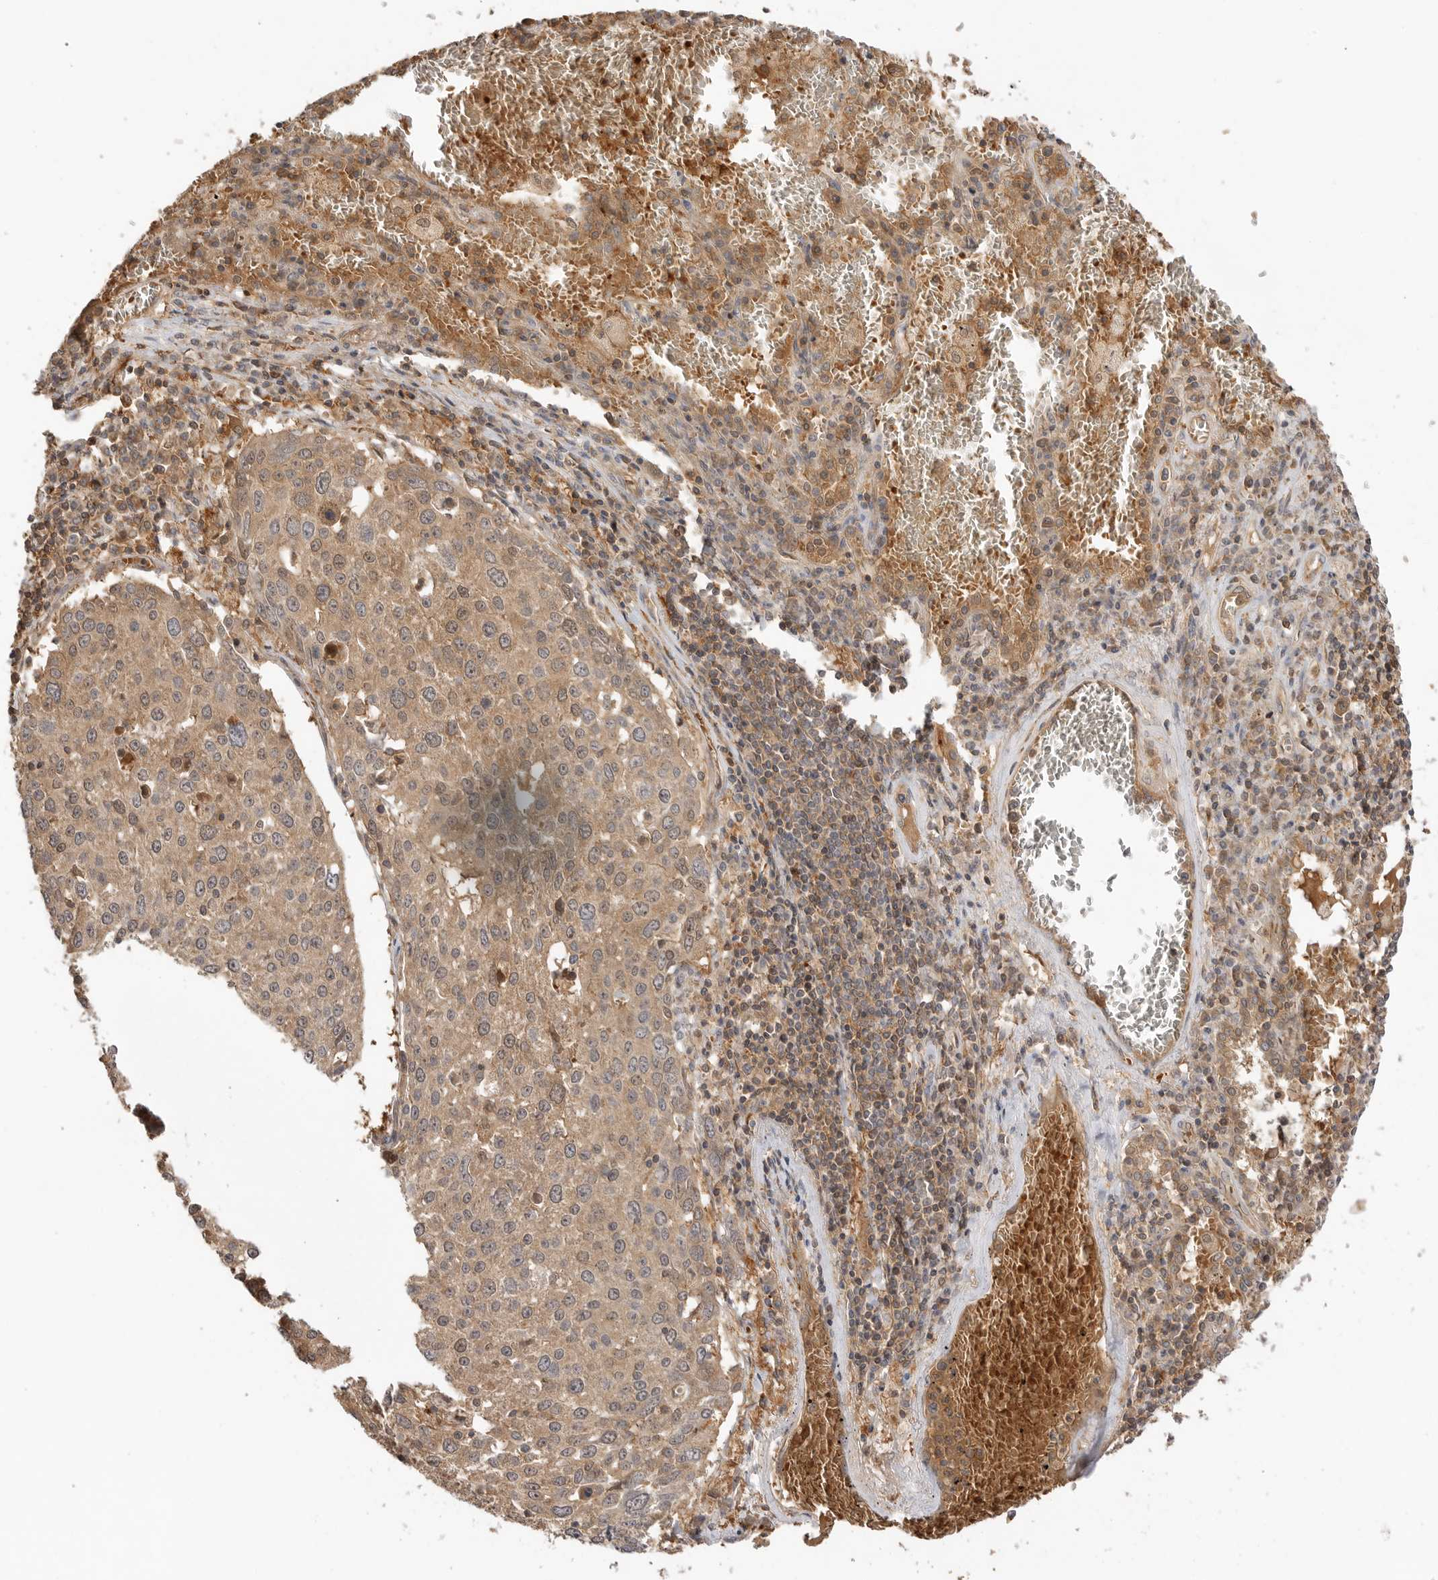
{"staining": {"intensity": "weak", "quantity": ">75%", "location": "cytoplasmic/membranous"}, "tissue": "lung cancer", "cell_type": "Tumor cells", "image_type": "cancer", "snomed": [{"axis": "morphology", "description": "Squamous cell carcinoma, NOS"}, {"axis": "topography", "description": "Lung"}], "caption": "The photomicrograph exhibits a brown stain indicating the presence of a protein in the cytoplasmic/membranous of tumor cells in squamous cell carcinoma (lung). Ihc stains the protein in brown and the nuclei are stained blue.", "gene": "CLDN12", "patient": {"sex": "male", "age": 65}}